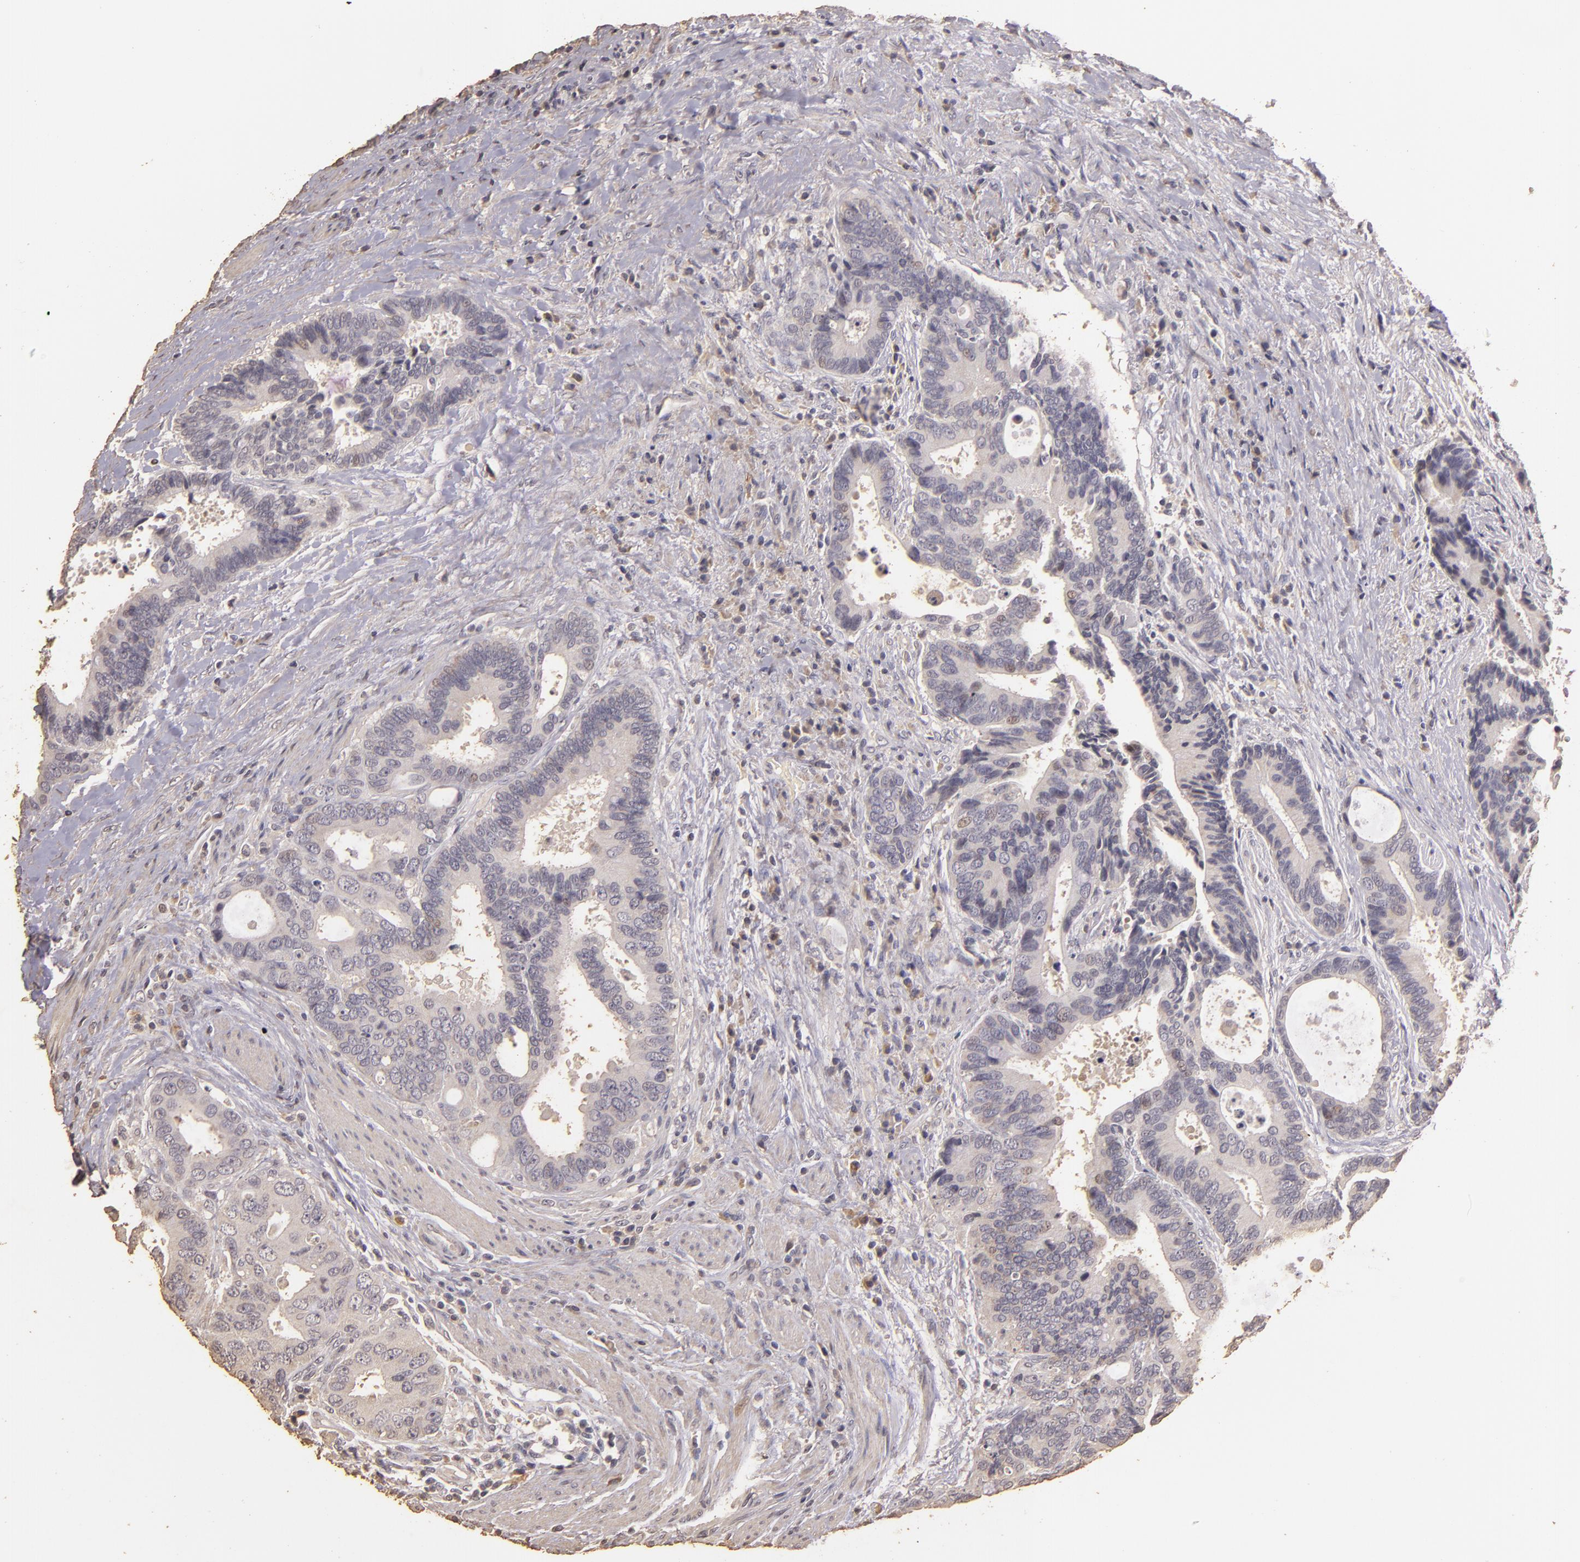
{"staining": {"intensity": "negative", "quantity": "none", "location": "none"}, "tissue": "colorectal cancer", "cell_type": "Tumor cells", "image_type": "cancer", "snomed": [{"axis": "morphology", "description": "Adenocarcinoma, NOS"}, {"axis": "topography", "description": "Rectum"}], "caption": "DAB immunohistochemical staining of adenocarcinoma (colorectal) demonstrates no significant expression in tumor cells.", "gene": "BCL2L13", "patient": {"sex": "female", "age": 67}}